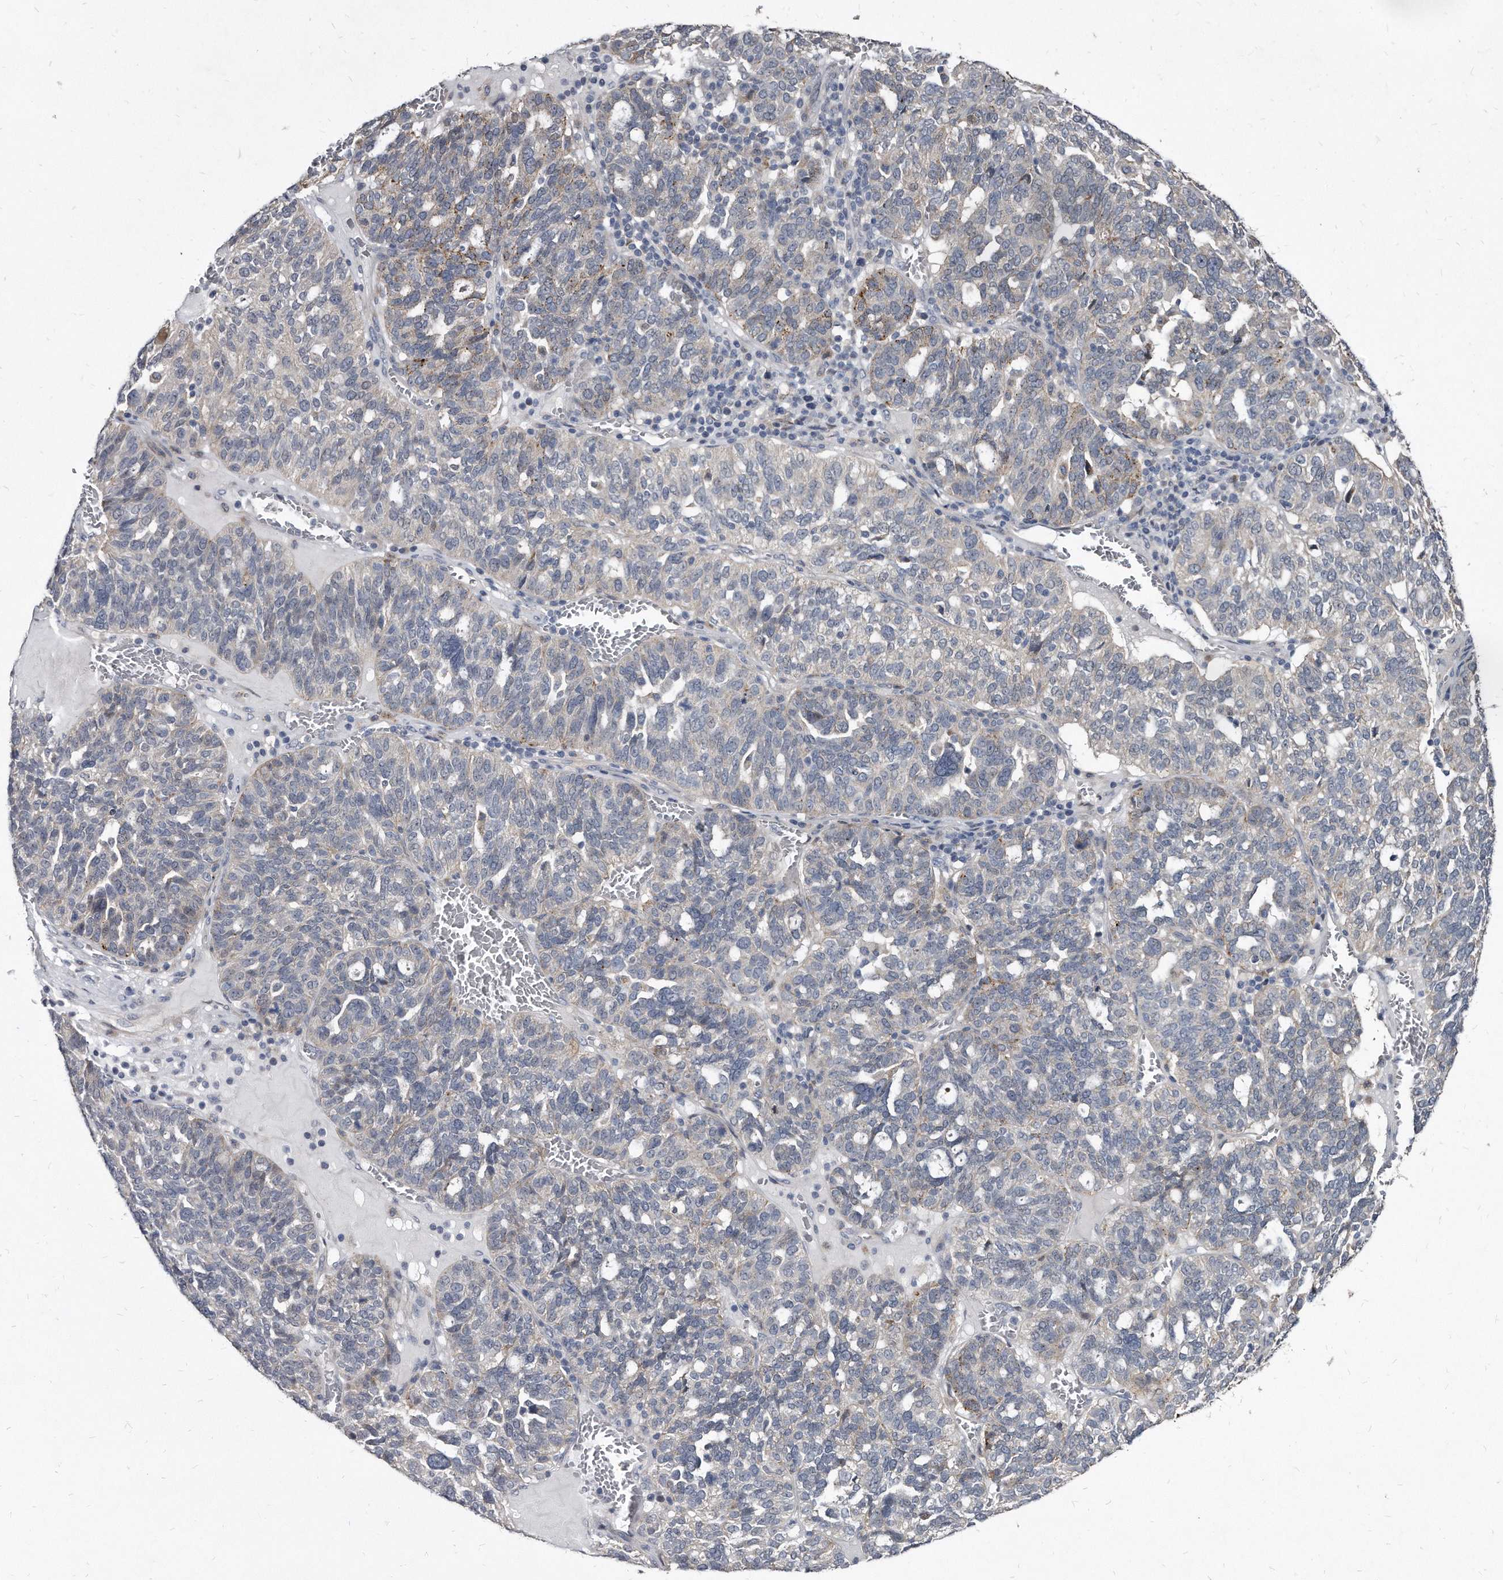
{"staining": {"intensity": "negative", "quantity": "none", "location": "none"}, "tissue": "ovarian cancer", "cell_type": "Tumor cells", "image_type": "cancer", "snomed": [{"axis": "morphology", "description": "Cystadenocarcinoma, serous, NOS"}, {"axis": "topography", "description": "Ovary"}], "caption": "DAB immunohistochemical staining of ovarian cancer demonstrates no significant staining in tumor cells. Nuclei are stained in blue.", "gene": "KLHDC3", "patient": {"sex": "female", "age": 59}}